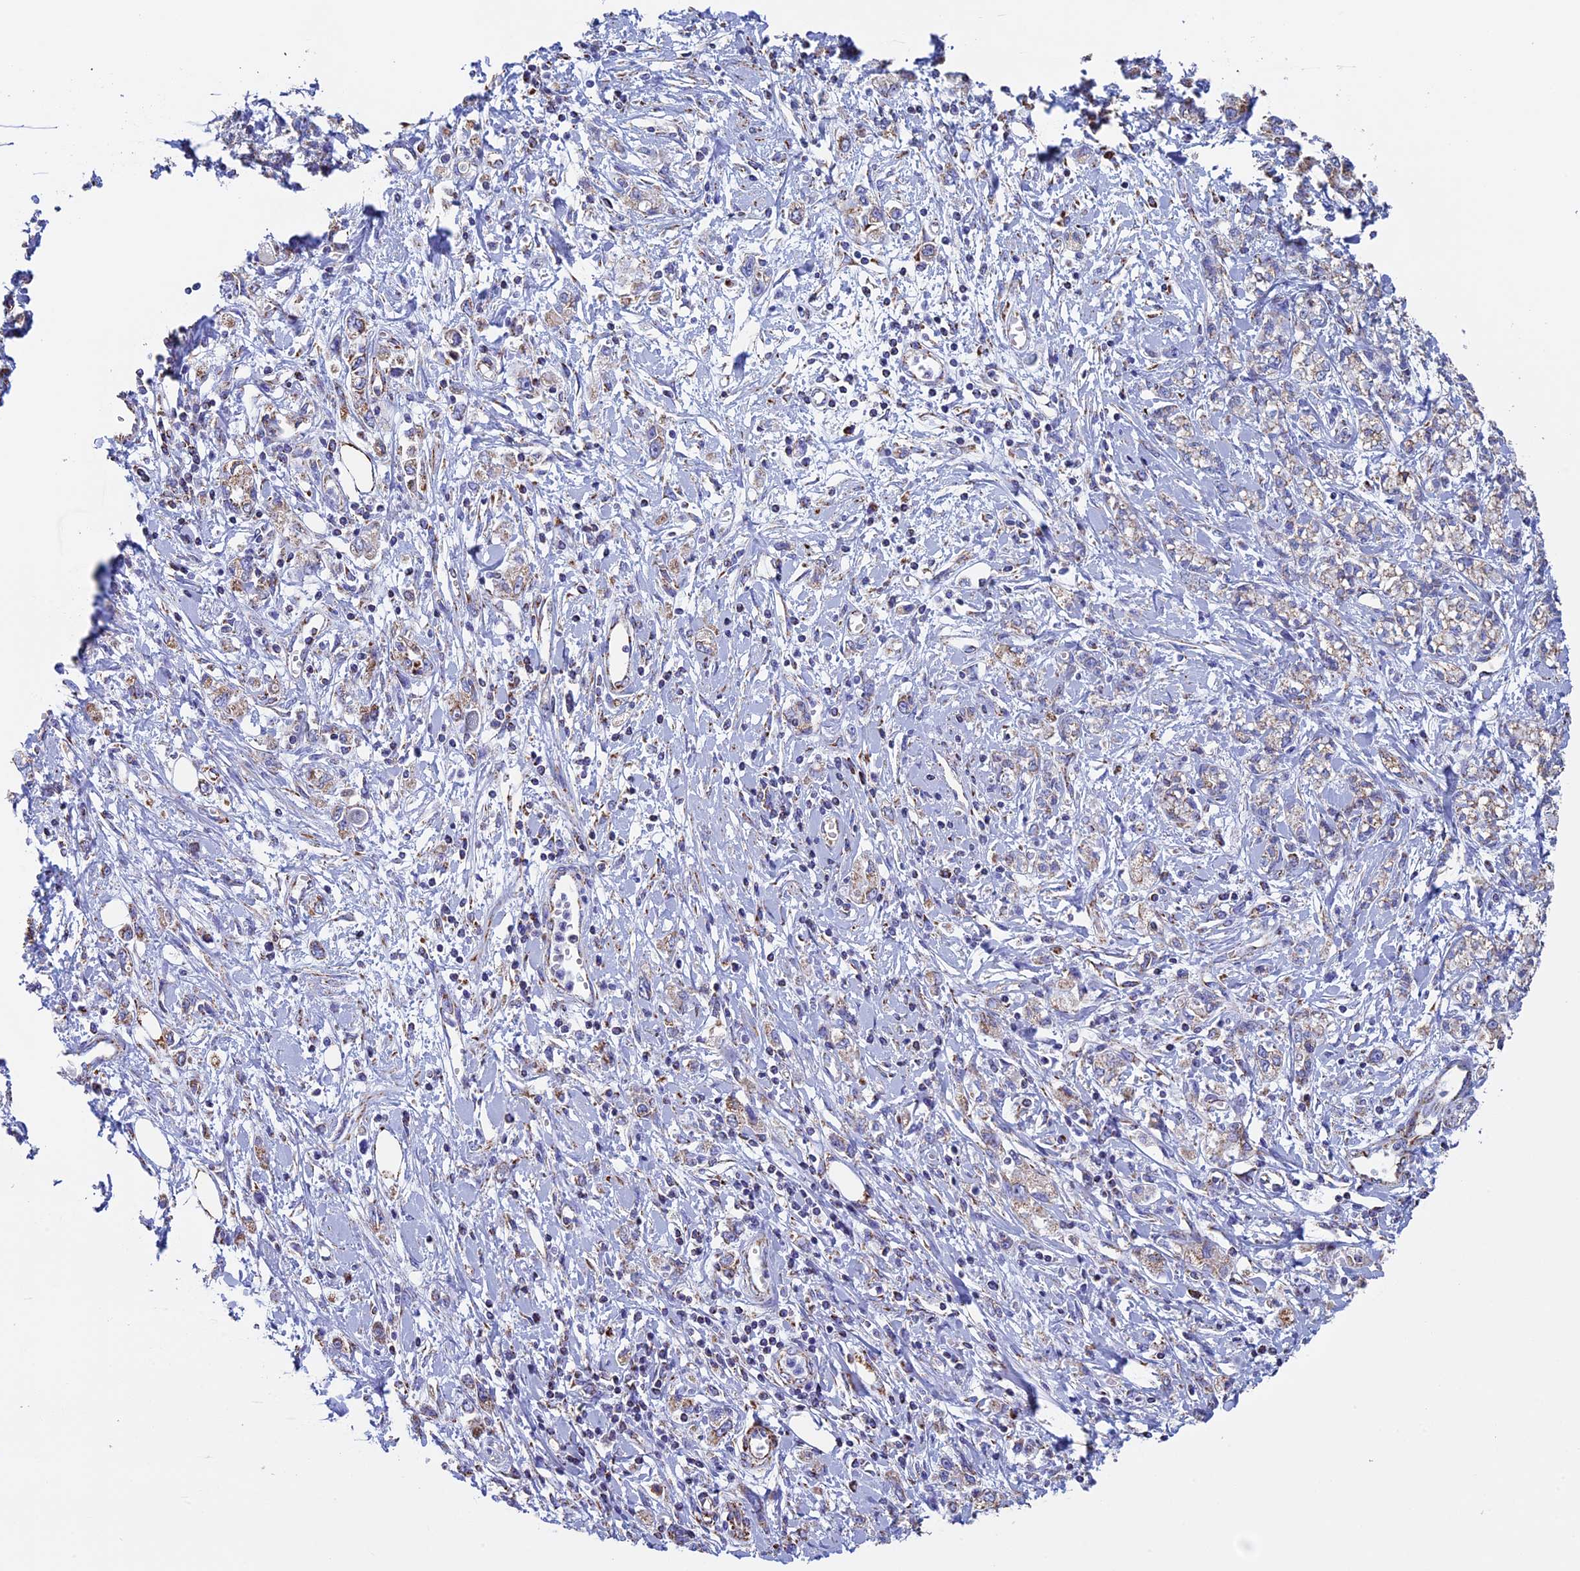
{"staining": {"intensity": "weak", "quantity": "25%-75%", "location": "cytoplasmic/membranous"}, "tissue": "stomach cancer", "cell_type": "Tumor cells", "image_type": "cancer", "snomed": [{"axis": "morphology", "description": "Adenocarcinoma, NOS"}, {"axis": "topography", "description": "Stomach"}], "caption": "This image reveals immunohistochemistry (IHC) staining of stomach adenocarcinoma, with low weak cytoplasmic/membranous expression in about 25%-75% of tumor cells.", "gene": "UQCRFS1", "patient": {"sex": "female", "age": 76}}